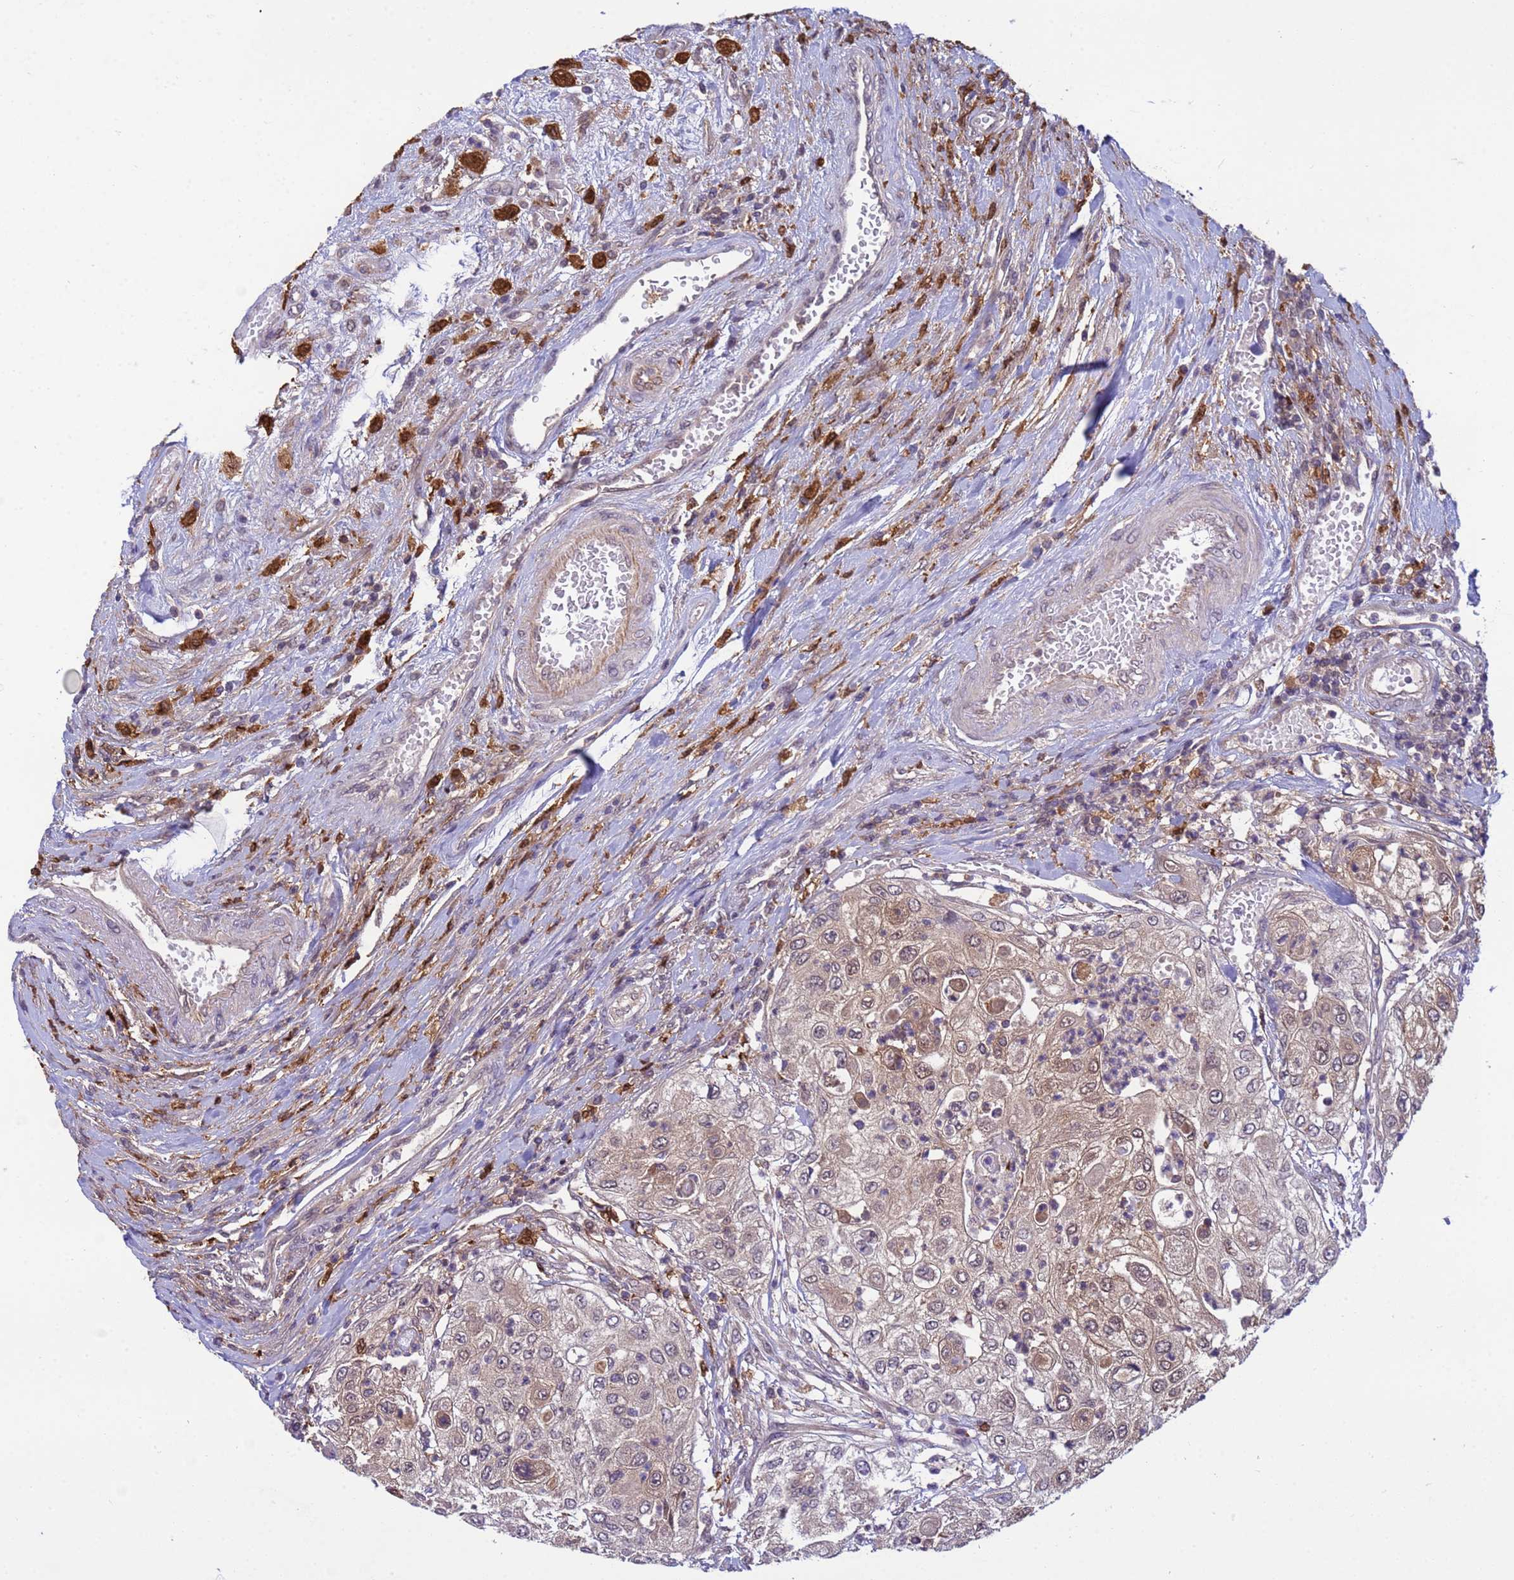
{"staining": {"intensity": "weak", "quantity": "25%-75%", "location": "cytoplasmic/membranous,nuclear"}, "tissue": "urothelial cancer", "cell_type": "Tumor cells", "image_type": "cancer", "snomed": [{"axis": "morphology", "description": "Urothelial carcinoma, High grade"}, {"axis": "topography", "description": "Urinary bladder"}], "caption": "A high-resolution image shows IHC staining of urothelial cancer, which displays weak cytoplasmic/membranous and nuclear positivity in about 25%-75% of tumor cells. (Brightfield microscopy of DAB IHC at high magnification).", "gene": "NPEPPS", "patient": {"sex": "female", "age": 79}}